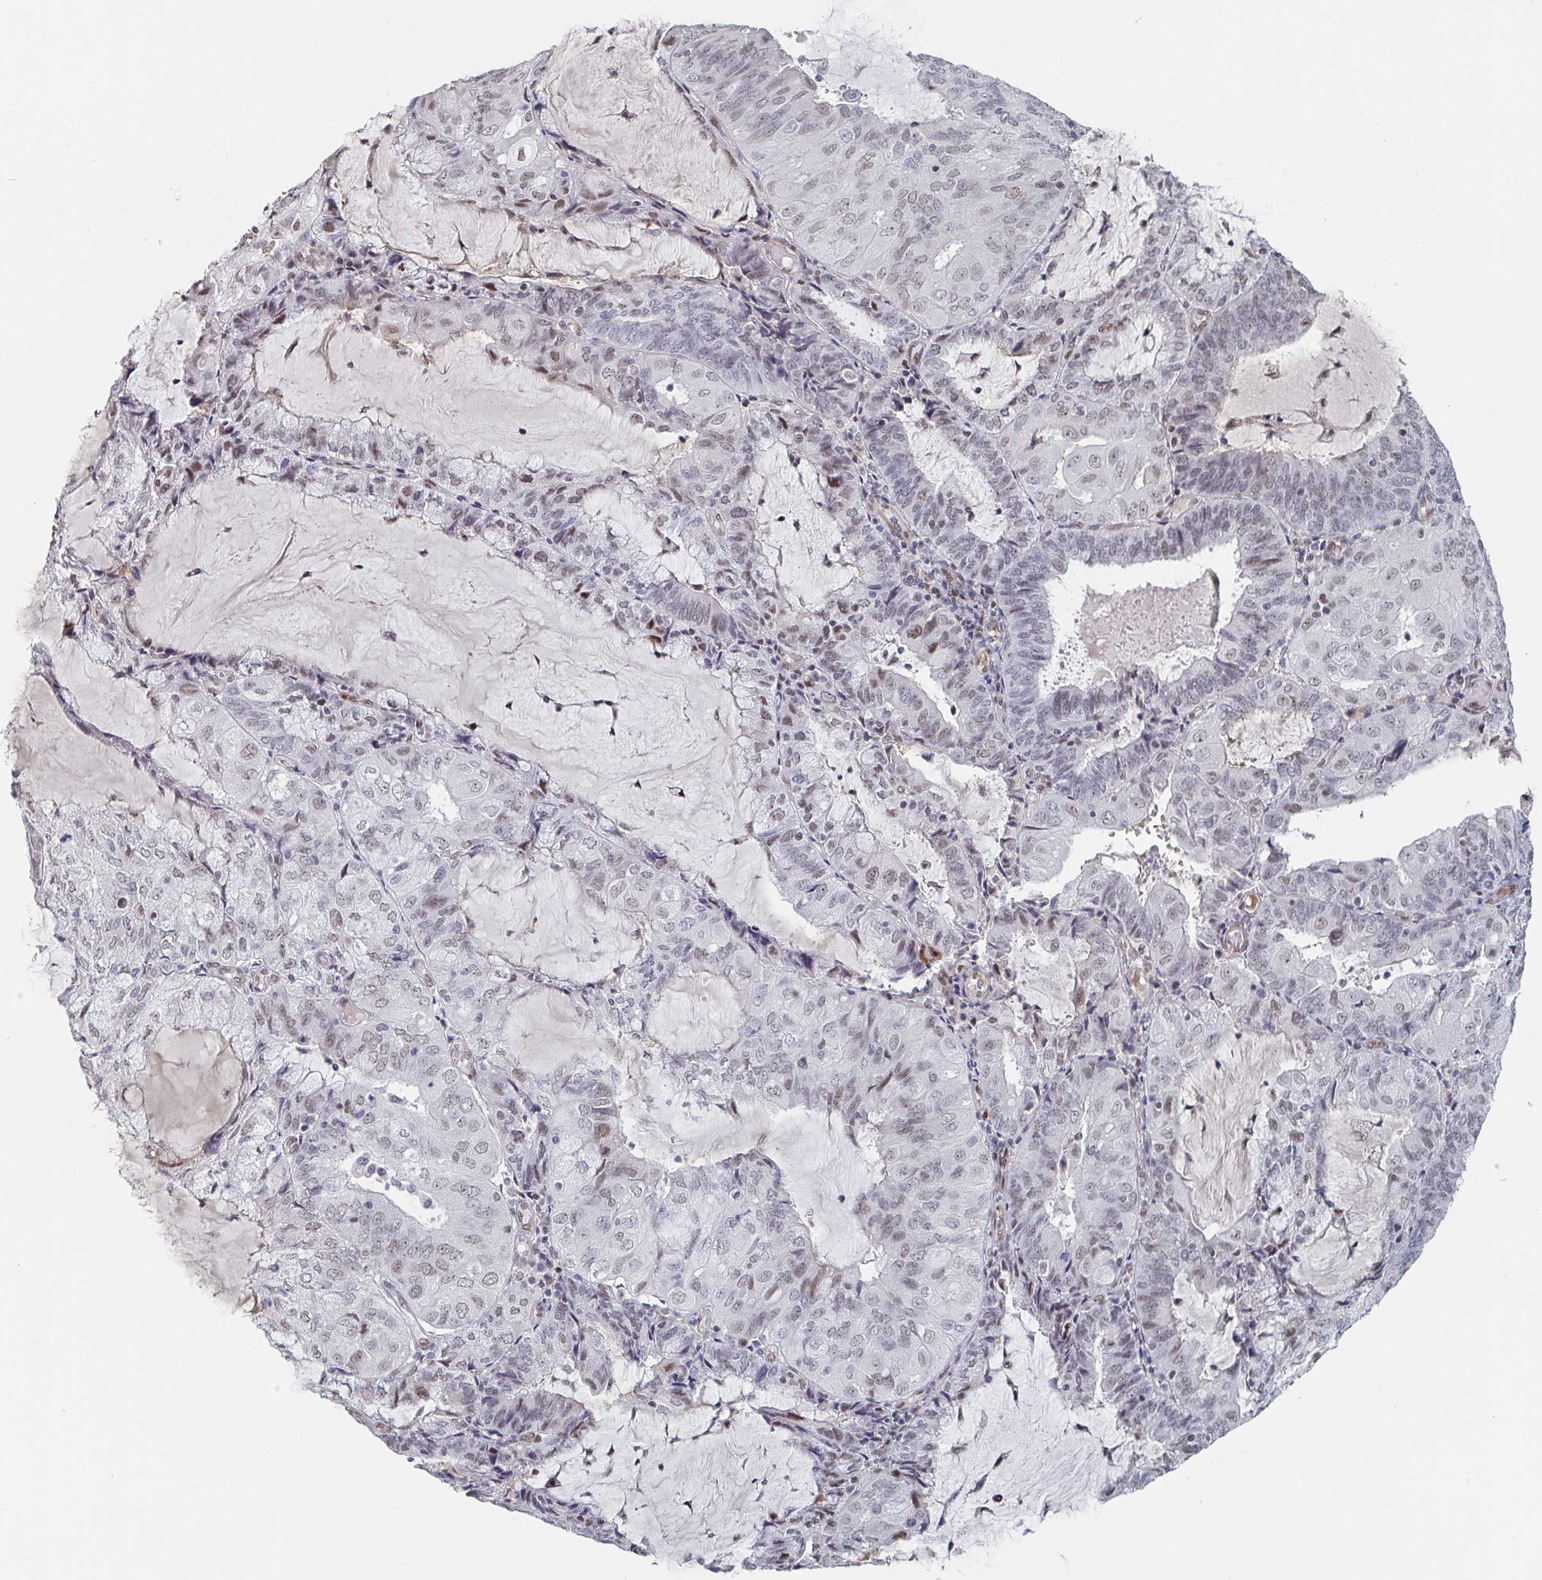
{"staining": {"intensity": "weak", "quantity": "25%-75%", "location": "nuclear"}, "tissue": "endometrial cancer", "cell_type": "Tumor cells", "image_type": "cancer", "snomed": [{"axis": "morphology", "description": "Adenocarcinoma, NOS"}, {"axis": "topography", "description": "Endometrium"}], "caption": "About 25%-75% of tumor cells in human endometrial adenocarcinoma exhibit weak nuclear protein staining as visualized by brown immunohistochemical staining.", "gene": "BCL7B", "patient": {"sex": "female", "age": 81}}